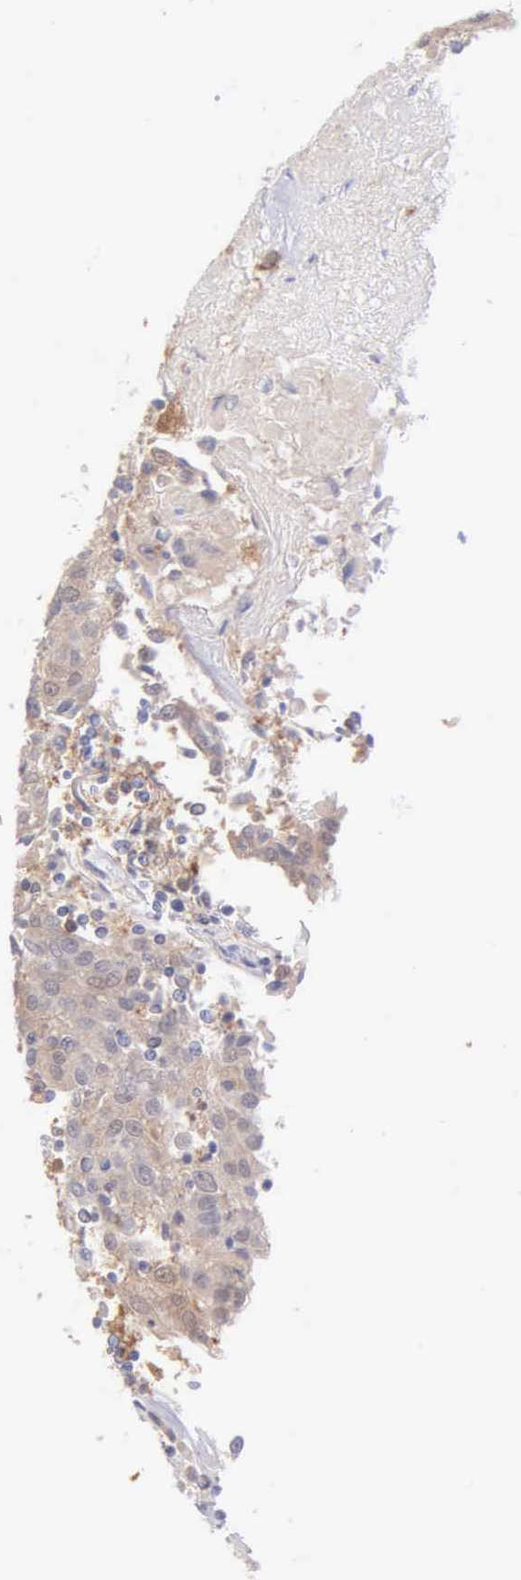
{"staining": {"intensity": "moderate", "quantity": ">75%", "location": "cytoplasmic/membranous"}, "tissue": "urothelial cancer", "cell_type": "Tumor cells", "image_type": "cancer", "snomed": [{"axis": "morphology", "description": "Urothelial carcinoma, High grade"}, {"axis": "topography", "description": "Urinary bladder"}], "caption": "Urothelial carcinoma (high-grade) tissue reveals moderate cytoplasmic/membranous expression in approximately >75% of tumor cells, visualized by immunohistochemistry. Immunohistochemistry (ihc) stains the protein of interest in brown and the nuclei are stained blue.", "gene": "BID", "patient": {"sex": "female", "age": 85}}